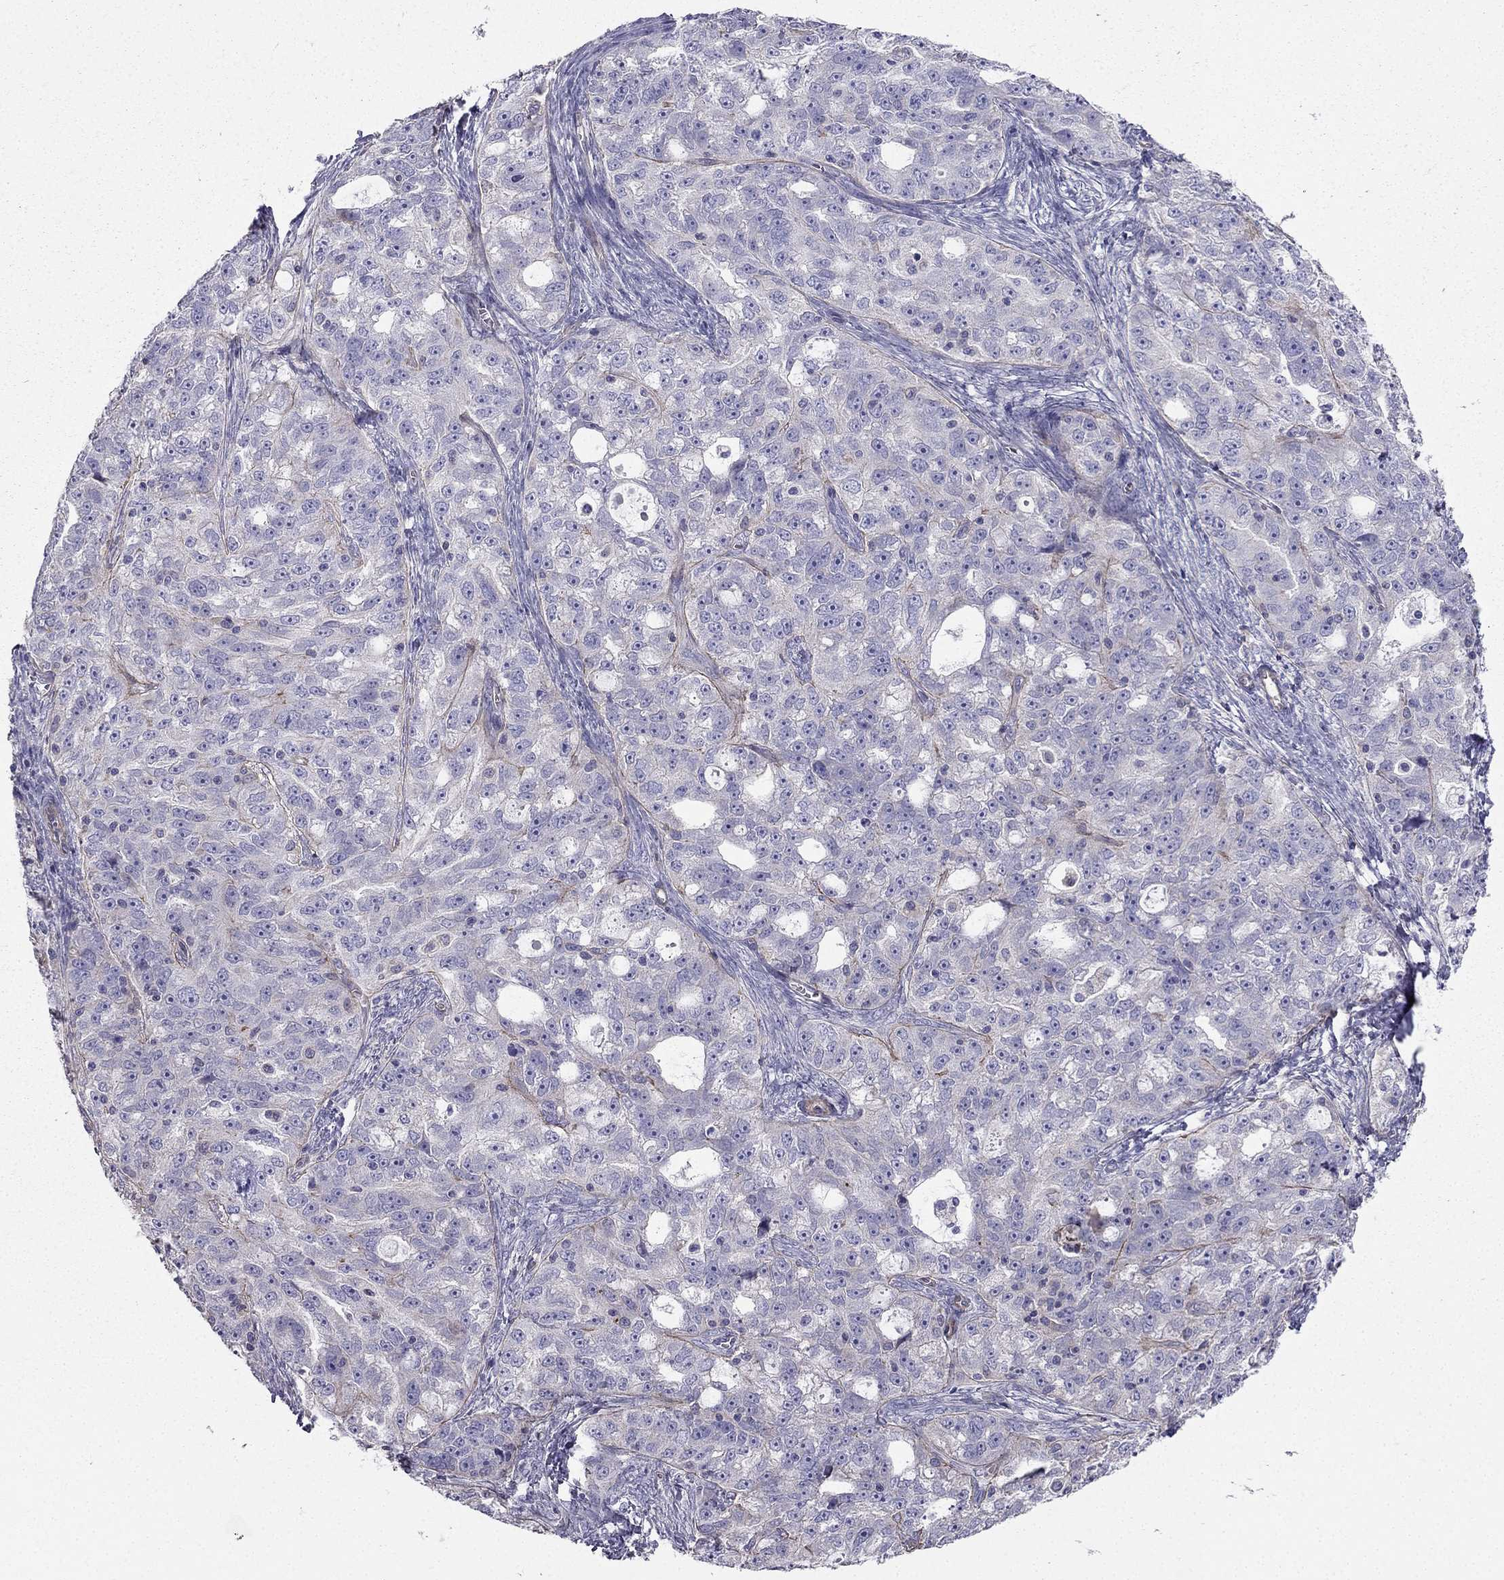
{"staining": {"intensity": "negative", "quantity": "none", "location": "none"}, "tissue": "ovarian cancer", "cell_type": "Tumor cells", "image_type": "cancer", "snomed": [{"axis": "morphology", "description": "Cystadenocarcinoma, serous, NOS"}, {"axis": "topography", "description": "Ovary"}], "caption": "Tumor cells show no significant protein expression in serous cystadenocarcinoma (ovarian).", "gene": "ENOX1", "patient": {"sex": "female", "age": 51}}